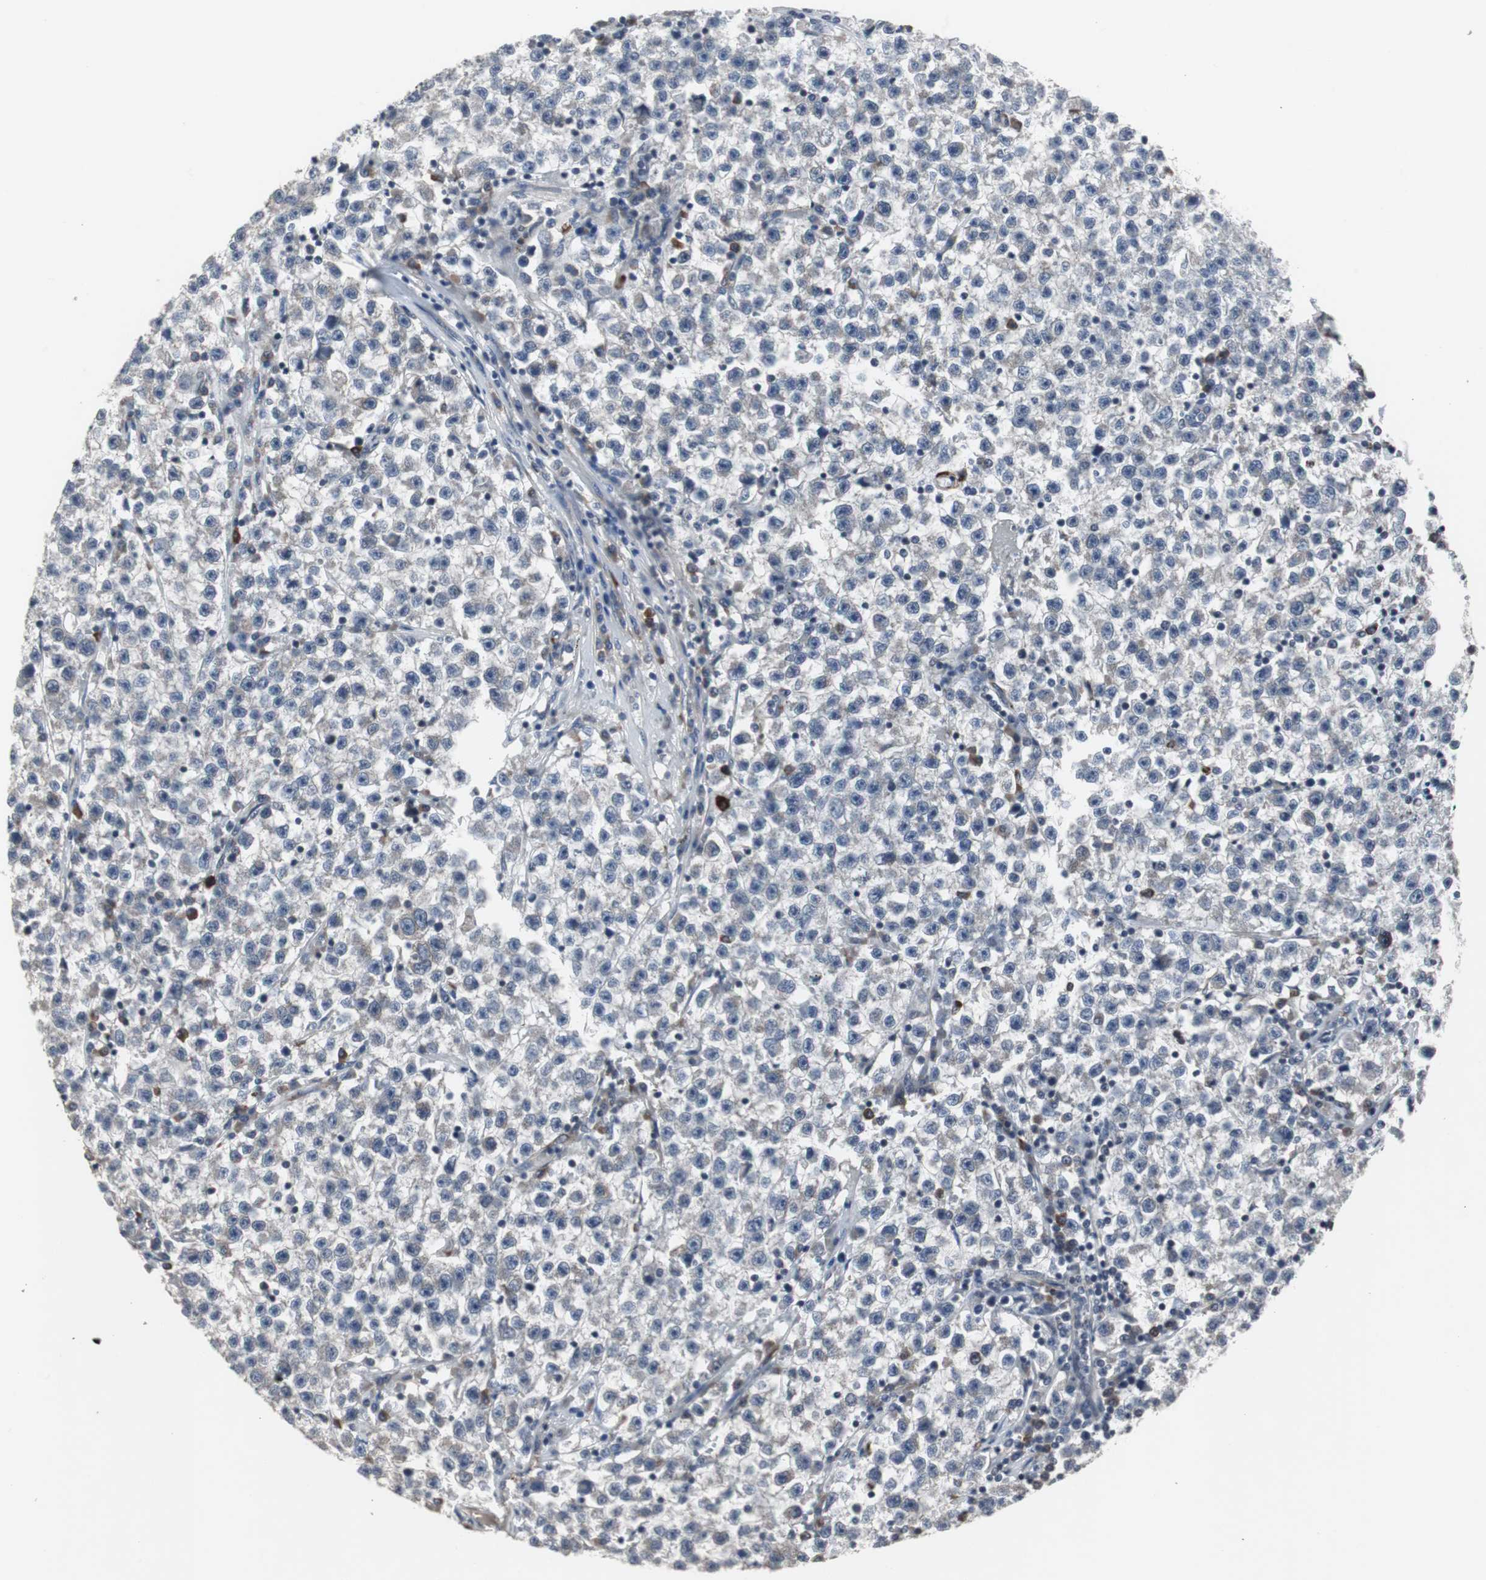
{"staining": {"intensity": "weak", "quantity": "<25%", "location": "cytoplasmic/membranous"}, "tissue": "testis cancer", "cell_type": "Tumor cells", "image_type": "cancer", "snomed": [{"axis": "morphology", "description": "Seminoma, NOS"}, {"axis": "topography", "description": "Testis"}], "caption": "IHC histopathology image of neoplastic tissue: testis seminoma stained with DAB (3,3'-diaminobenzidine) displays no significant protein expression in tumor cells.", "gene": "CRADD", "patient": {"sex": "male", "age": 22}}